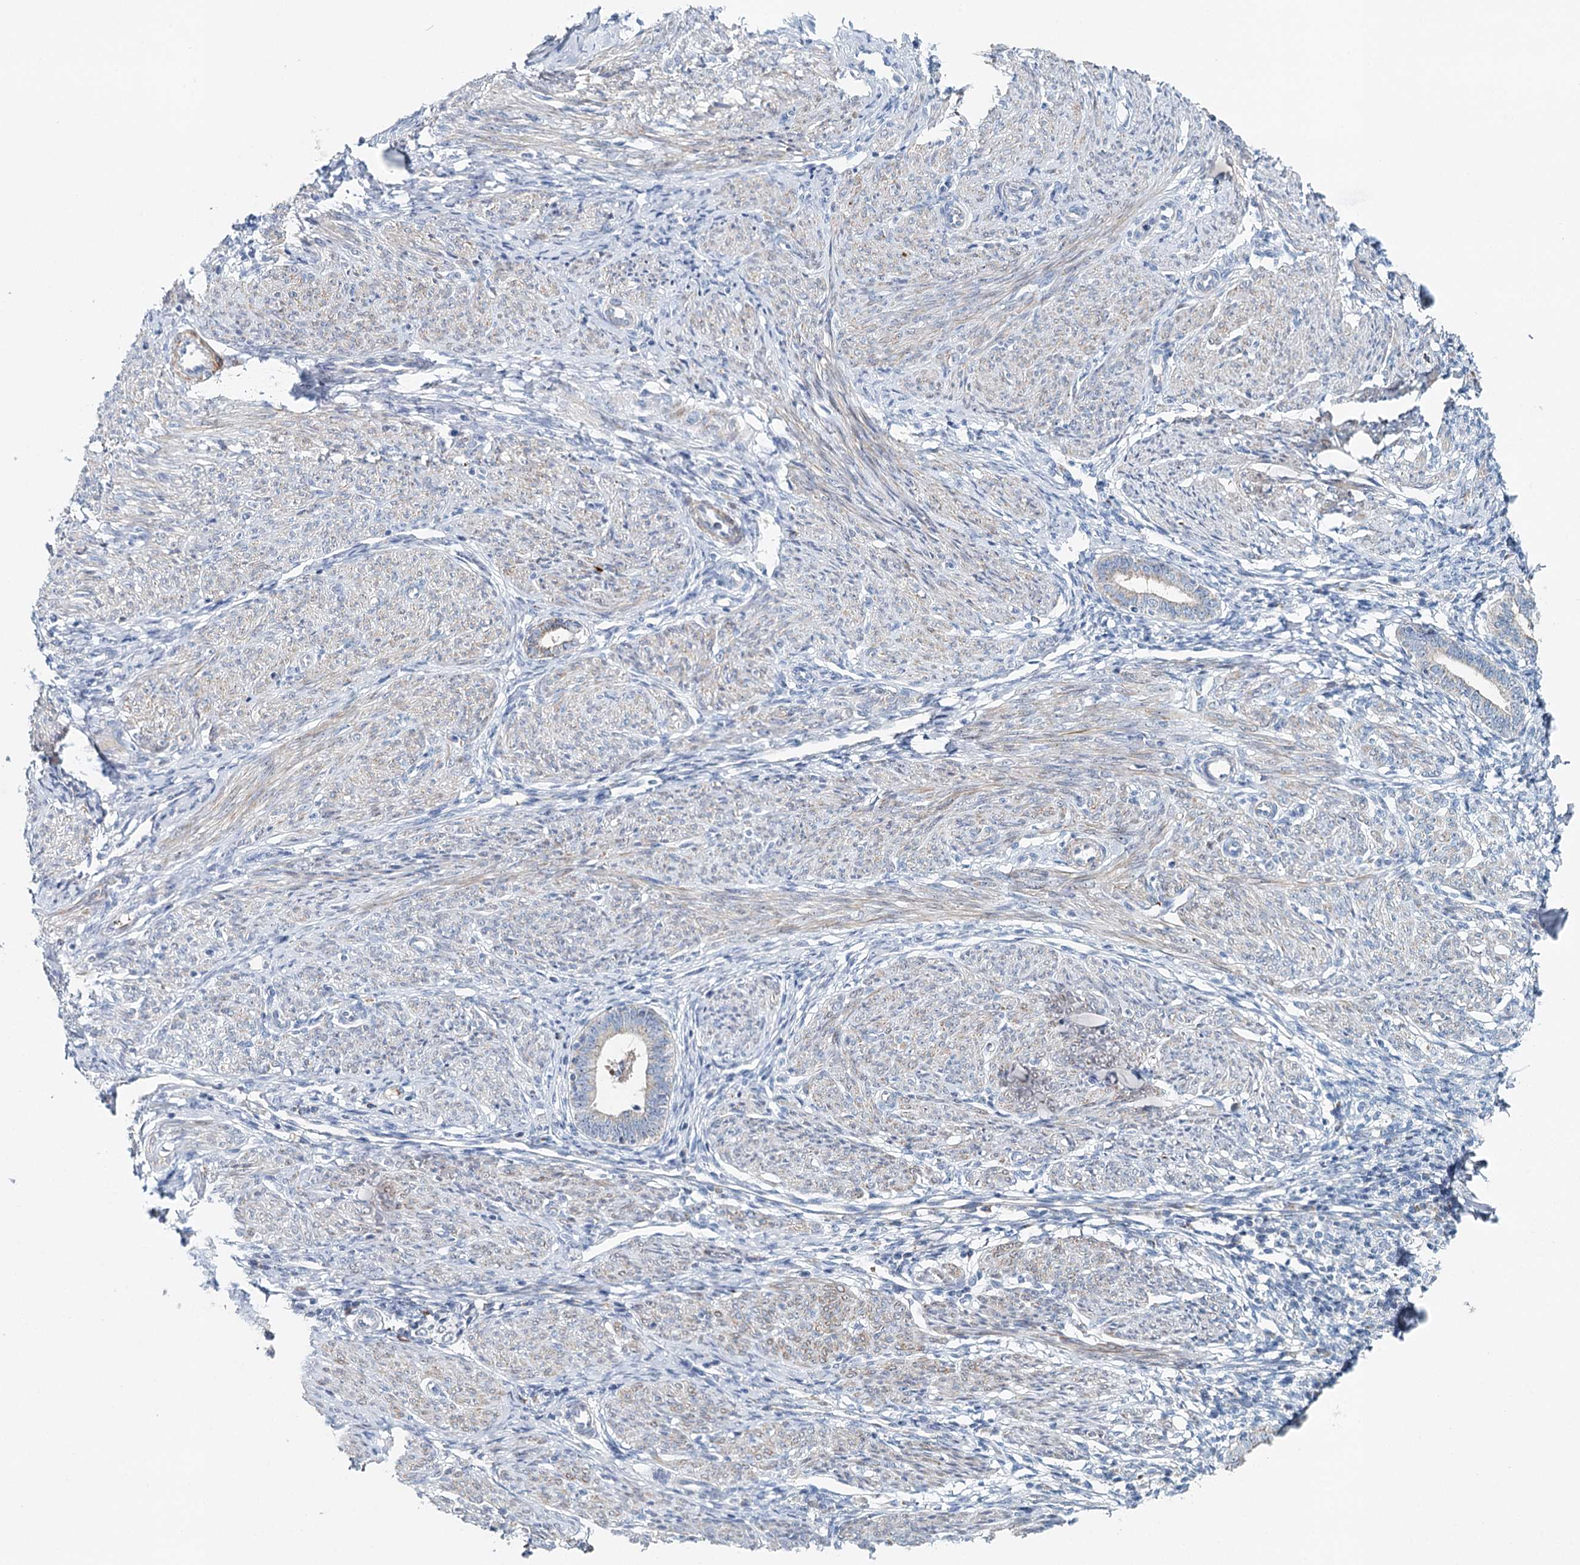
{"staining": {"intensity": "weak", "quantity": "<25%", "location": "cytoplasmic/membranous"}, "tissue": "endometrium", "cell_type": "Cells in endometrial stroma", "image_type": "normal", "snomed": [{"axis": "morphology", "description": "Normal tissue, NOS"}, {"axis": "topography", "description": "Endometrium"}], "caption": "Immunohistochemical staining of normal endometrium reveals no significant expression in cells in endometrial stroma. (DAB (3,3'-diaminobenzidine) immunohistochemistry (IHC) with hematoxylin counter stain).", "gene": "RBM43", "patient": {"sex": "female", "age": 72}}